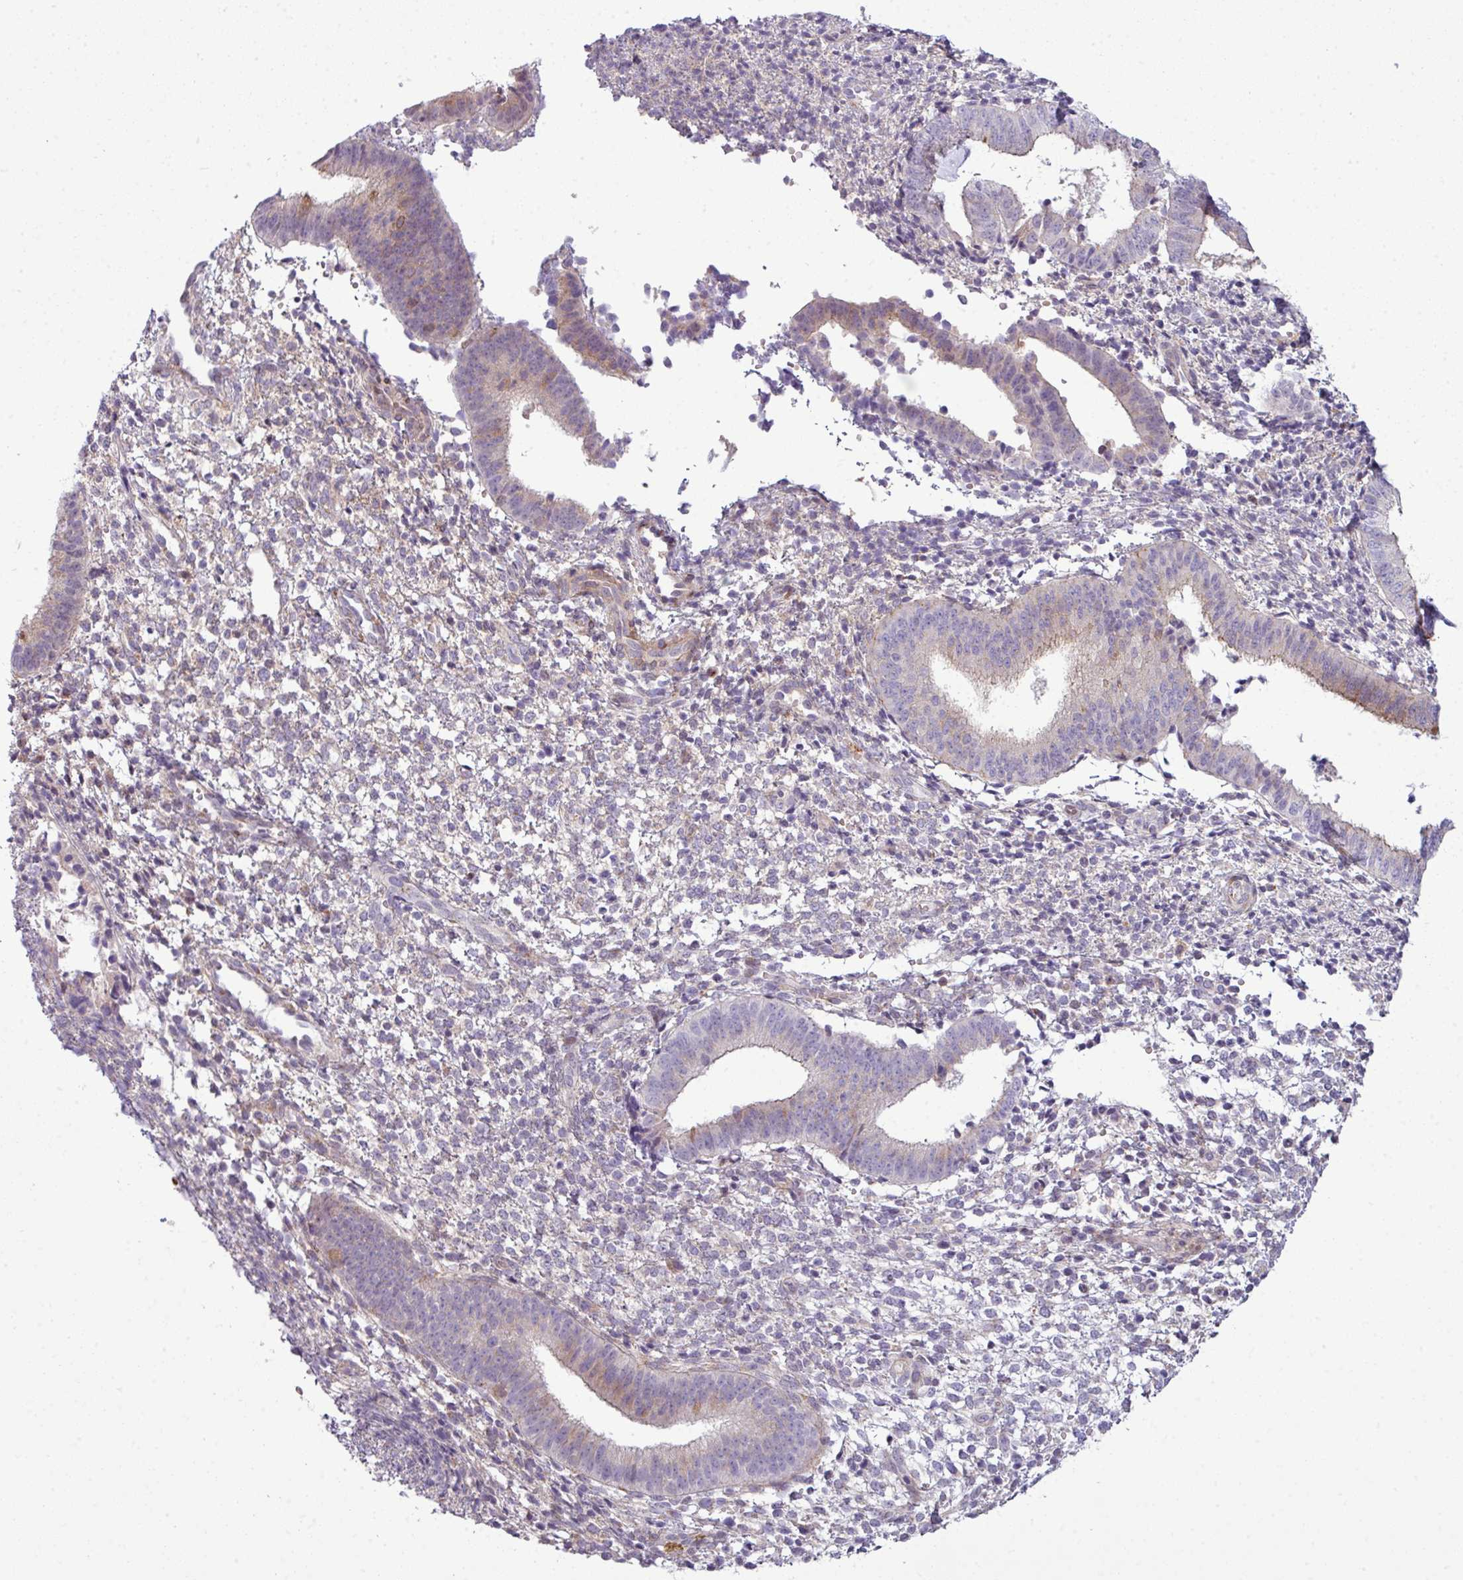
{"staining": {"intensity": "negative", "quantity": "none", "location": "none"}, "tissue": "endometrium", "cell_type": "Cells in endometrial stroma", "image_type": "normal", "snomed": [{"axis": "morphology", "description": "Normal tissue, NOS"}, {"axis": "topography", "description": "Endometrium"}], "caption": "Immunohistochemical staining of benign endometrium reveals no significant expression in cells in endometrial stroma.", "gene": "COL8A1", "patient": {"sex": "female", "age": 49}}